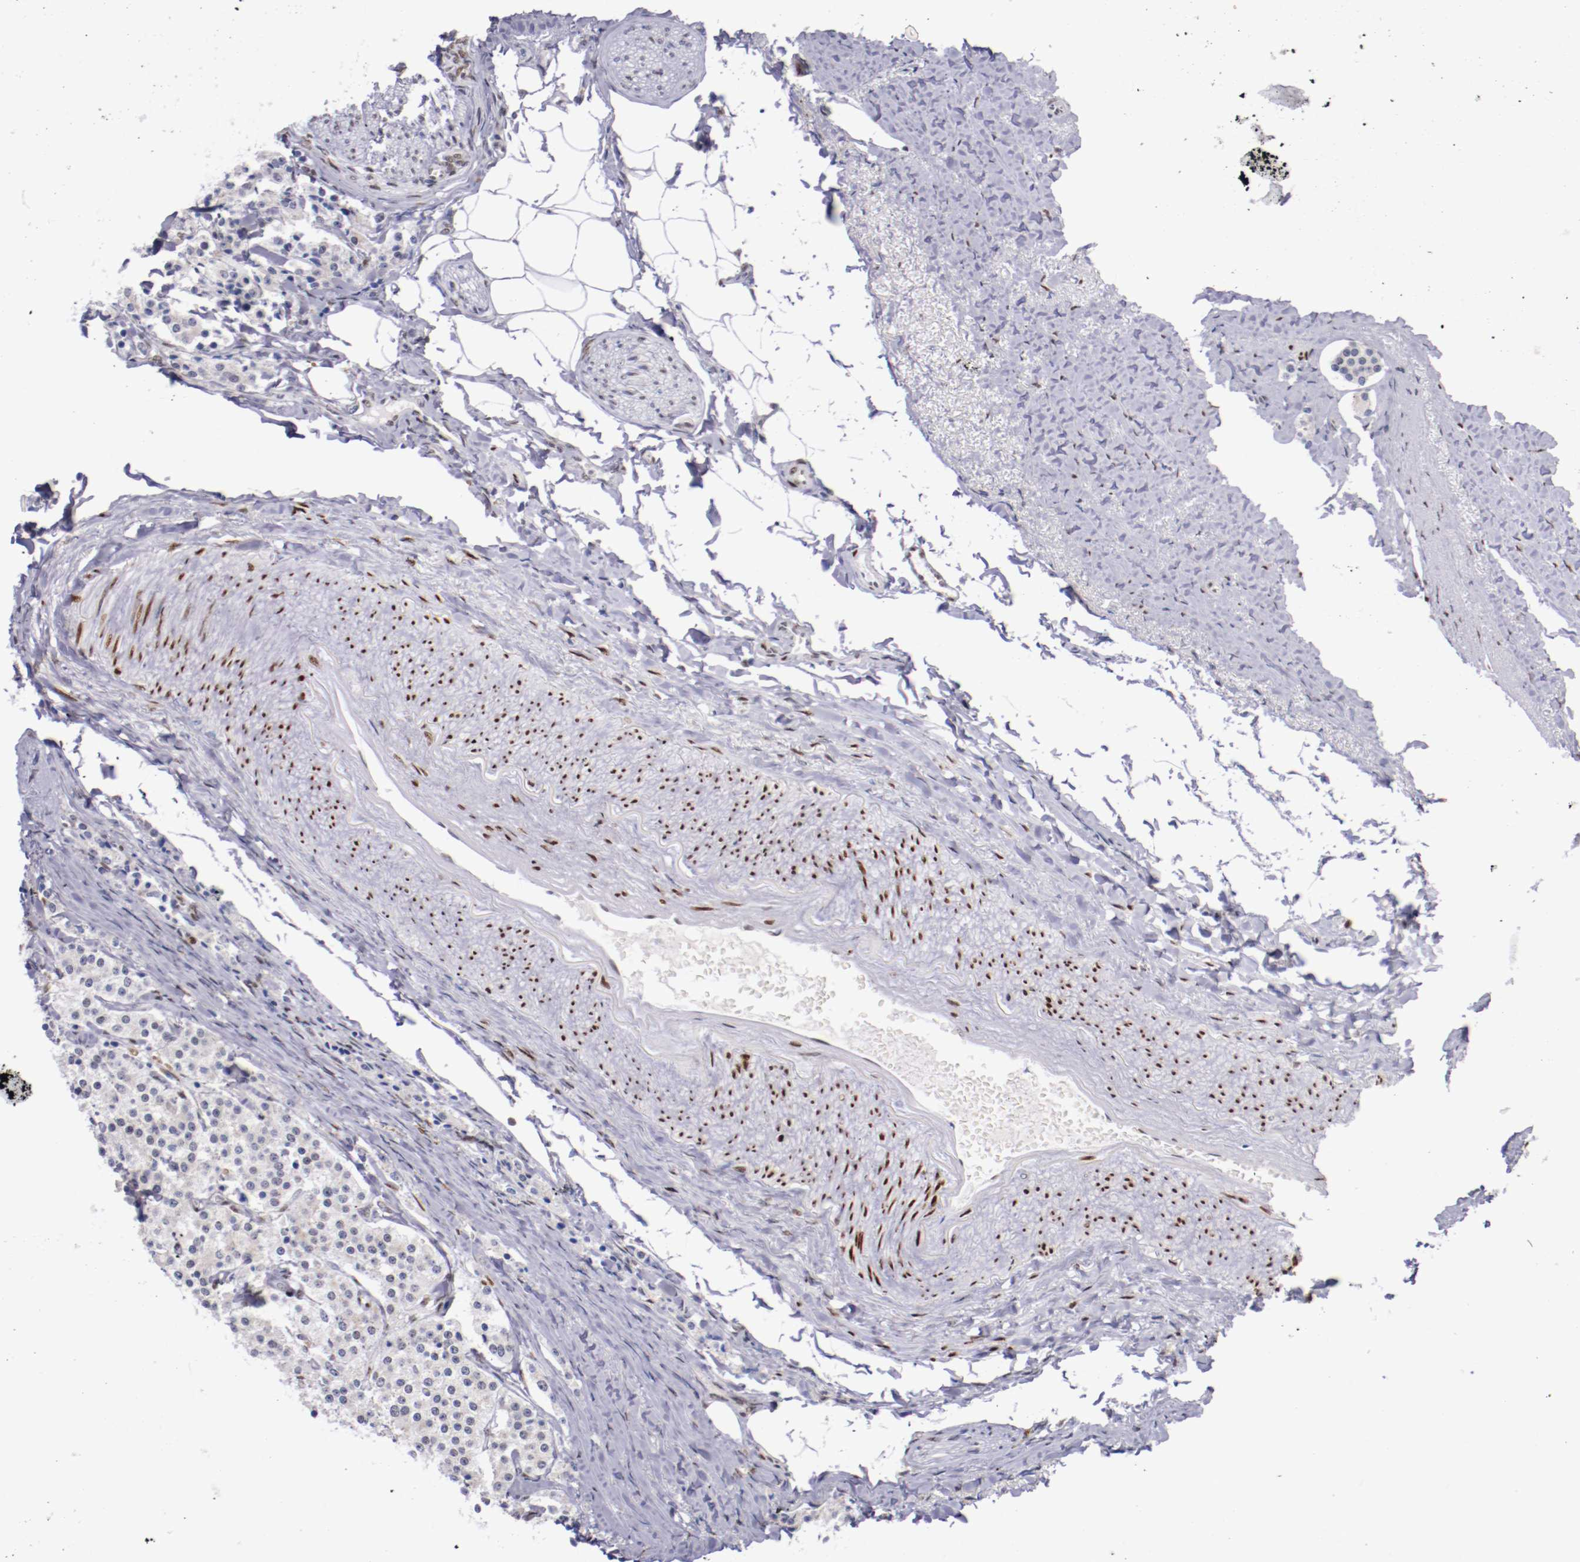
{"staining": {"intensity": "negative", "quantity": "none", "location": "none"}, "tissue": "carcinoid", "cell_type": "Tumor cells", "image_type": "cancer", "snomed": [{"axis": "morphology", "description": "Carcinoid, malignant, NOS"}, {"axis": "topography", "description": "Colon"}], "caption": "This is a image of immunohistochemistry (IHC) staining of carcinoid (malignant), which shows no expression in tumor cells.", "gene": "SRF", "patient": {"sex": "female", "age": 61}}